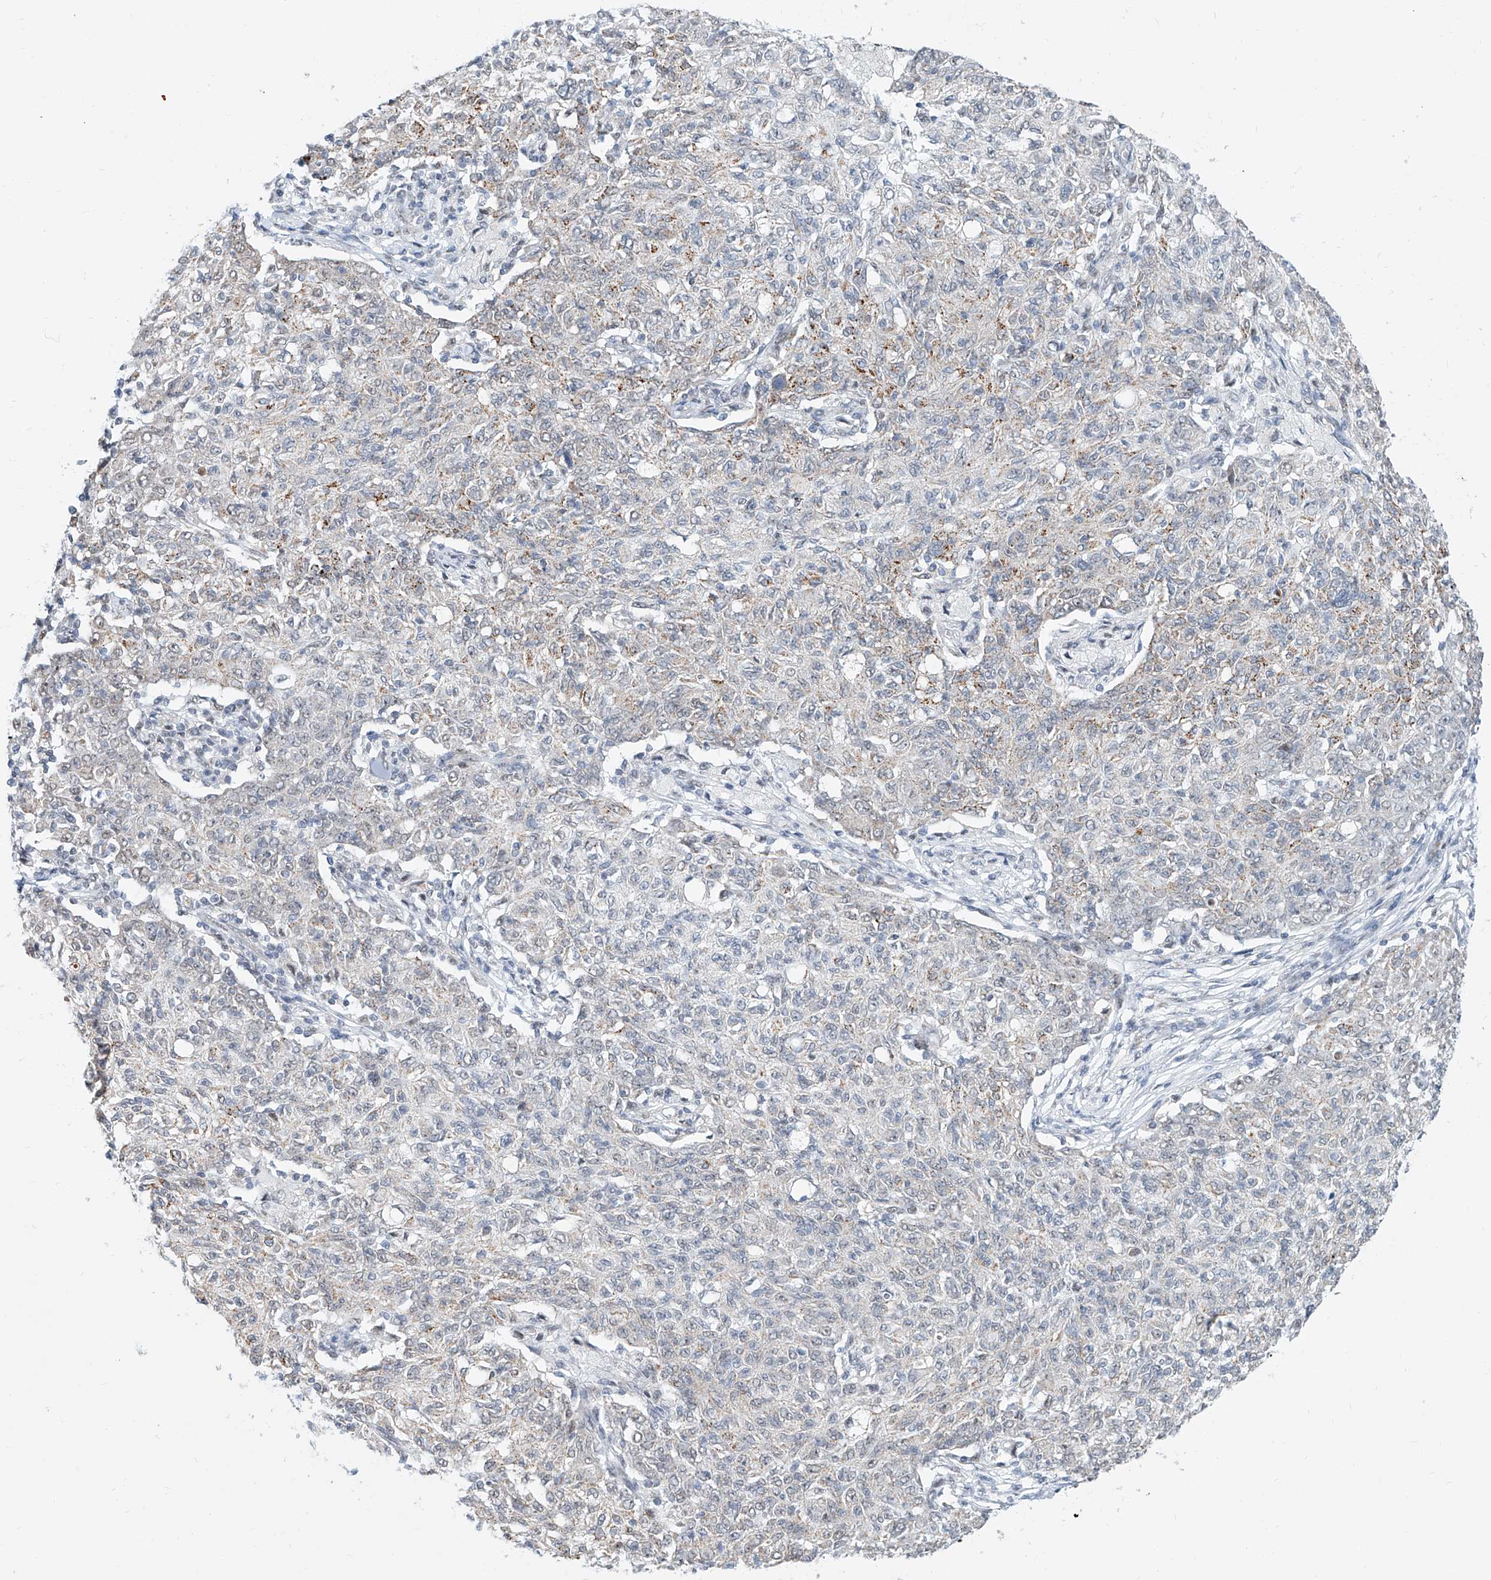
{"staining": {"intensity": "weak", "quantity": "25%-75%", "location": "cytoplasmic/membranous"}, "tissue": "ovarian cancer", "cell_type": "Tumor cells", "image_type": "cancer", "snomed": [{"axis": "morphology", "description": "Carcinoma, endometroid"}, {"axis": "topography", "description": "Ovary"}], "caption": "Immunohistochemistry (IHC) (DAB) staining of human endometroid carcinoma (ovarian) shows weak cytoplasmic/membranous protein positivity in about 25%-75% of tumor cells.", "gene": "SDE2", "patient": {"sex": "female", "age": 42}}